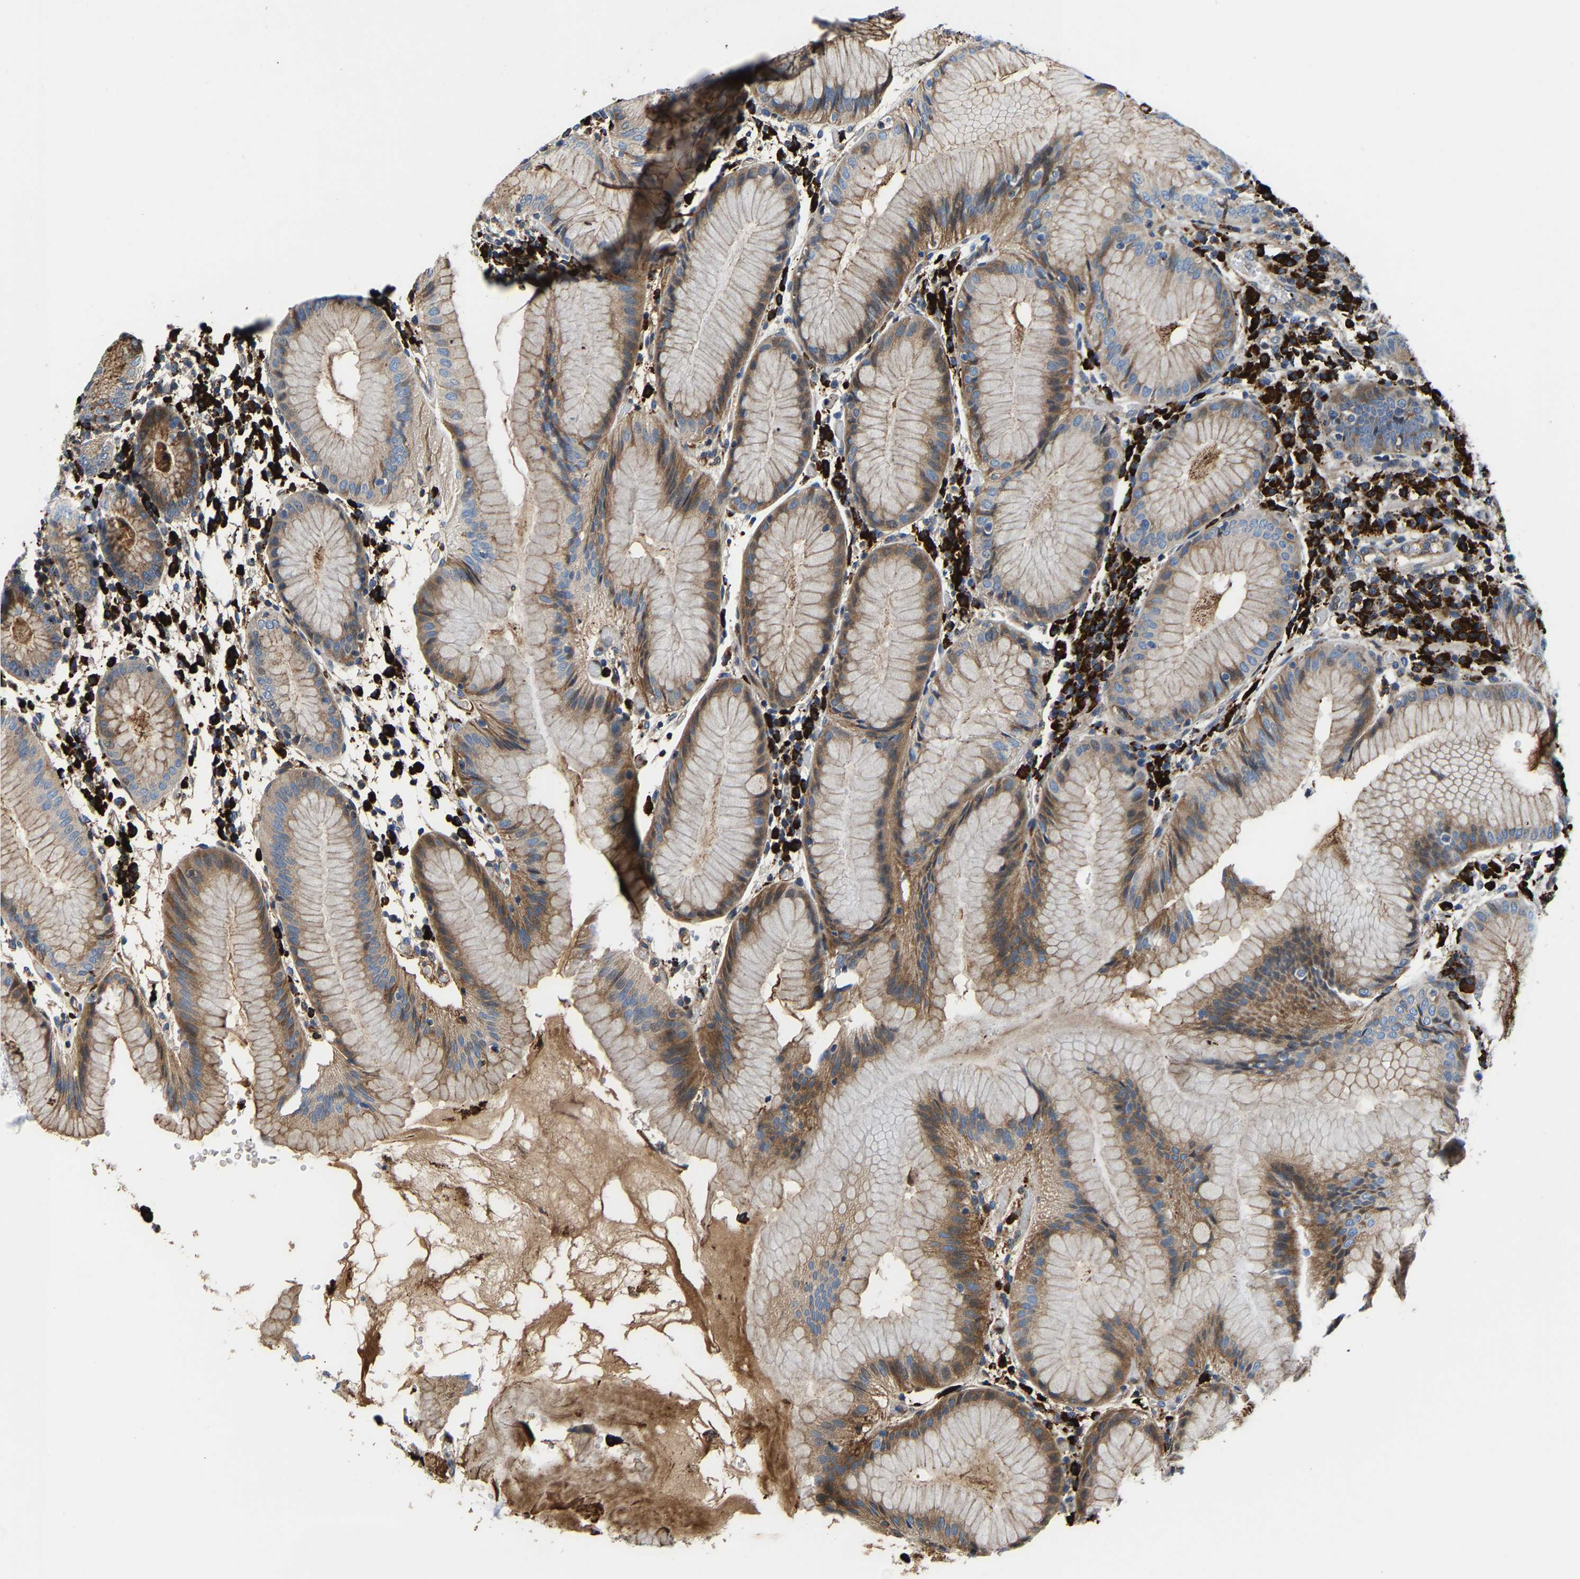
{"staining": {"intensity": "moderate", "quantity": "25%-75%", "location": "cytoplasmic/membranous"}, "tissue": "stomach", "cell_type": "Glandular cells", "image_type": "normal", "snomed": [{"axis": "morphology", "description": "Normal tissue, NOS"}, {"axis": "topography", "description": "Stomach"}, {"axis": "topography", "description": "Stomach, lower"}], "caption": "Moderate cytoplasmic/membranous expression for a protein is seen in approximately 25%-75% of glandular cells of benign stomach using immunohistochemistry.", "gene": "DPP7", "patient": {"sex": "female", "age": 75}}